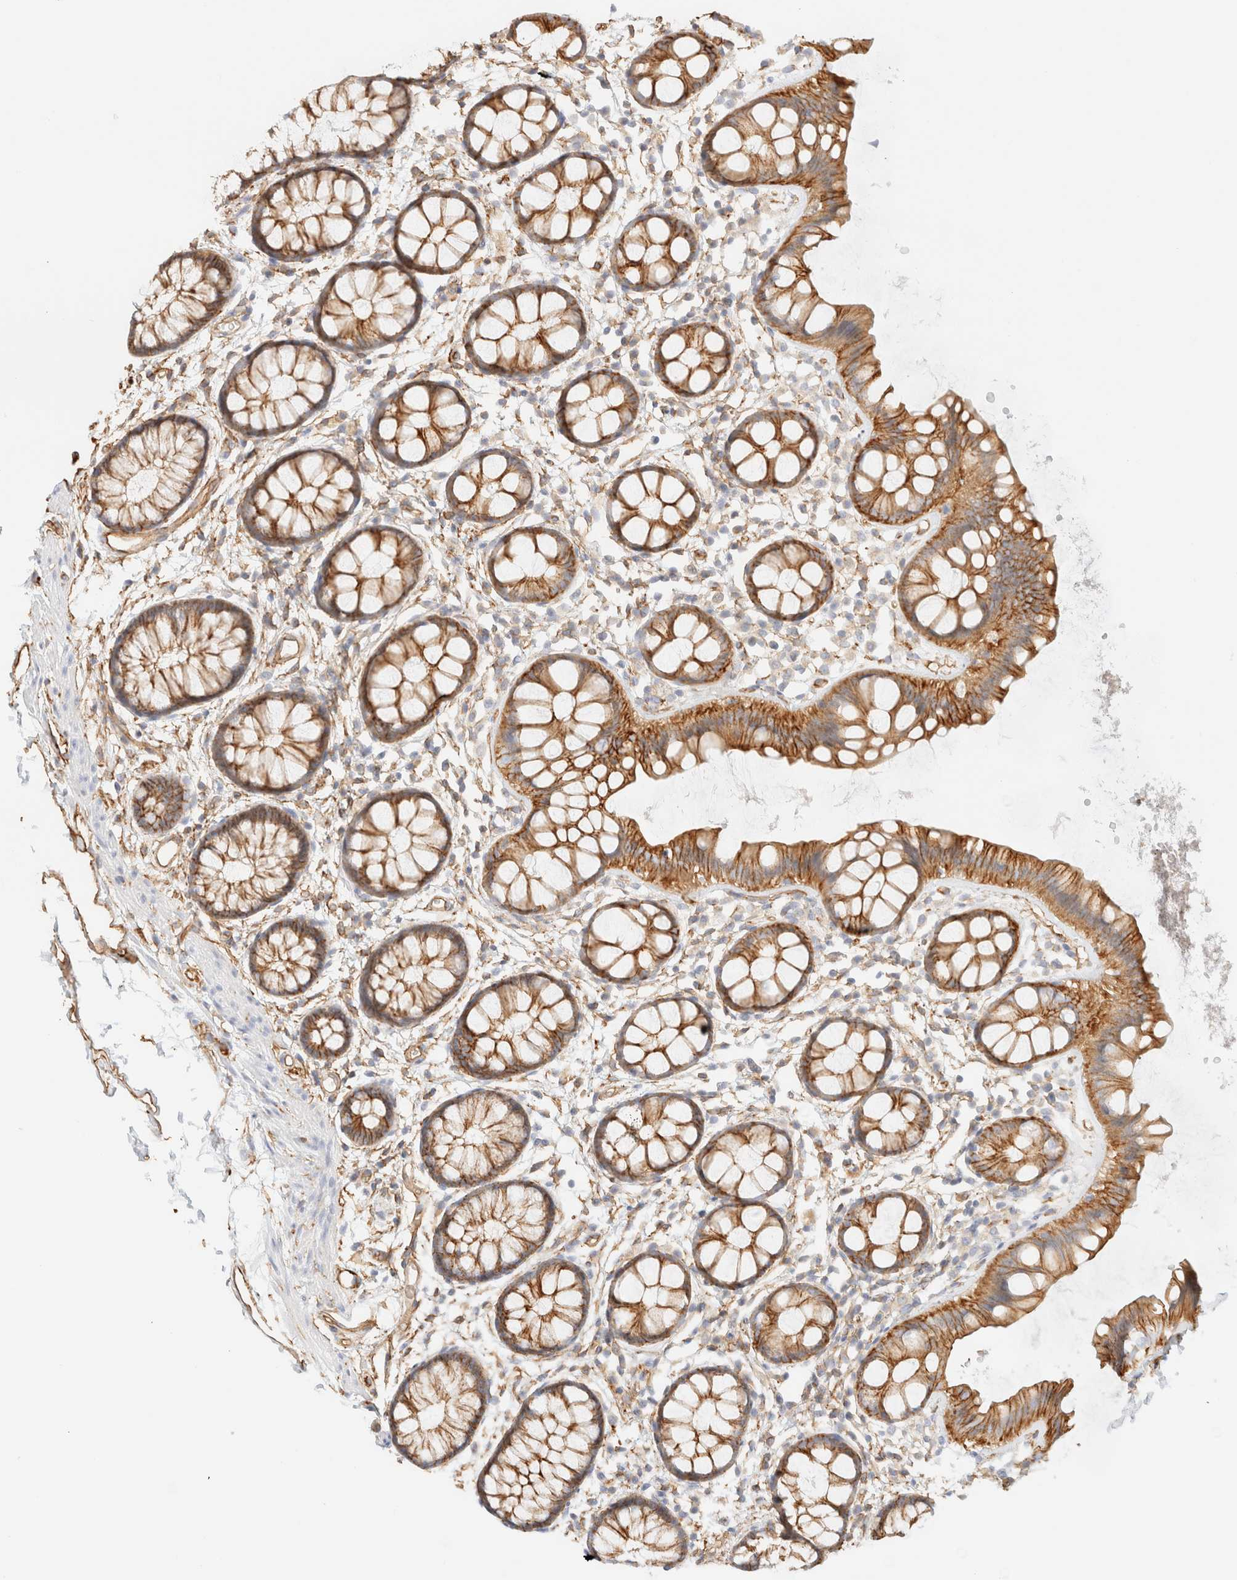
{"staining": {"intensity": "moderate", "quantity": ">75%", "location": "cytoplasmic/membranous"}, "tissue": "rectum", "cell_type": "Glandular cells", "image_type": "normal", "snomed": [{"axis": "morphology", "description": "Normal tissue, NOS"}, {"axis": "topography", "description": "Rectum"}], "caption": "This histopathology image reveals immunohistochemistry (IHC) staining of normal rectum, with medium moderate cytoplasmic/membranous positivity in about >75% of glandular cells.", "gene": "CYB5R4", "patient": {"sex": "female", "age": 66}}